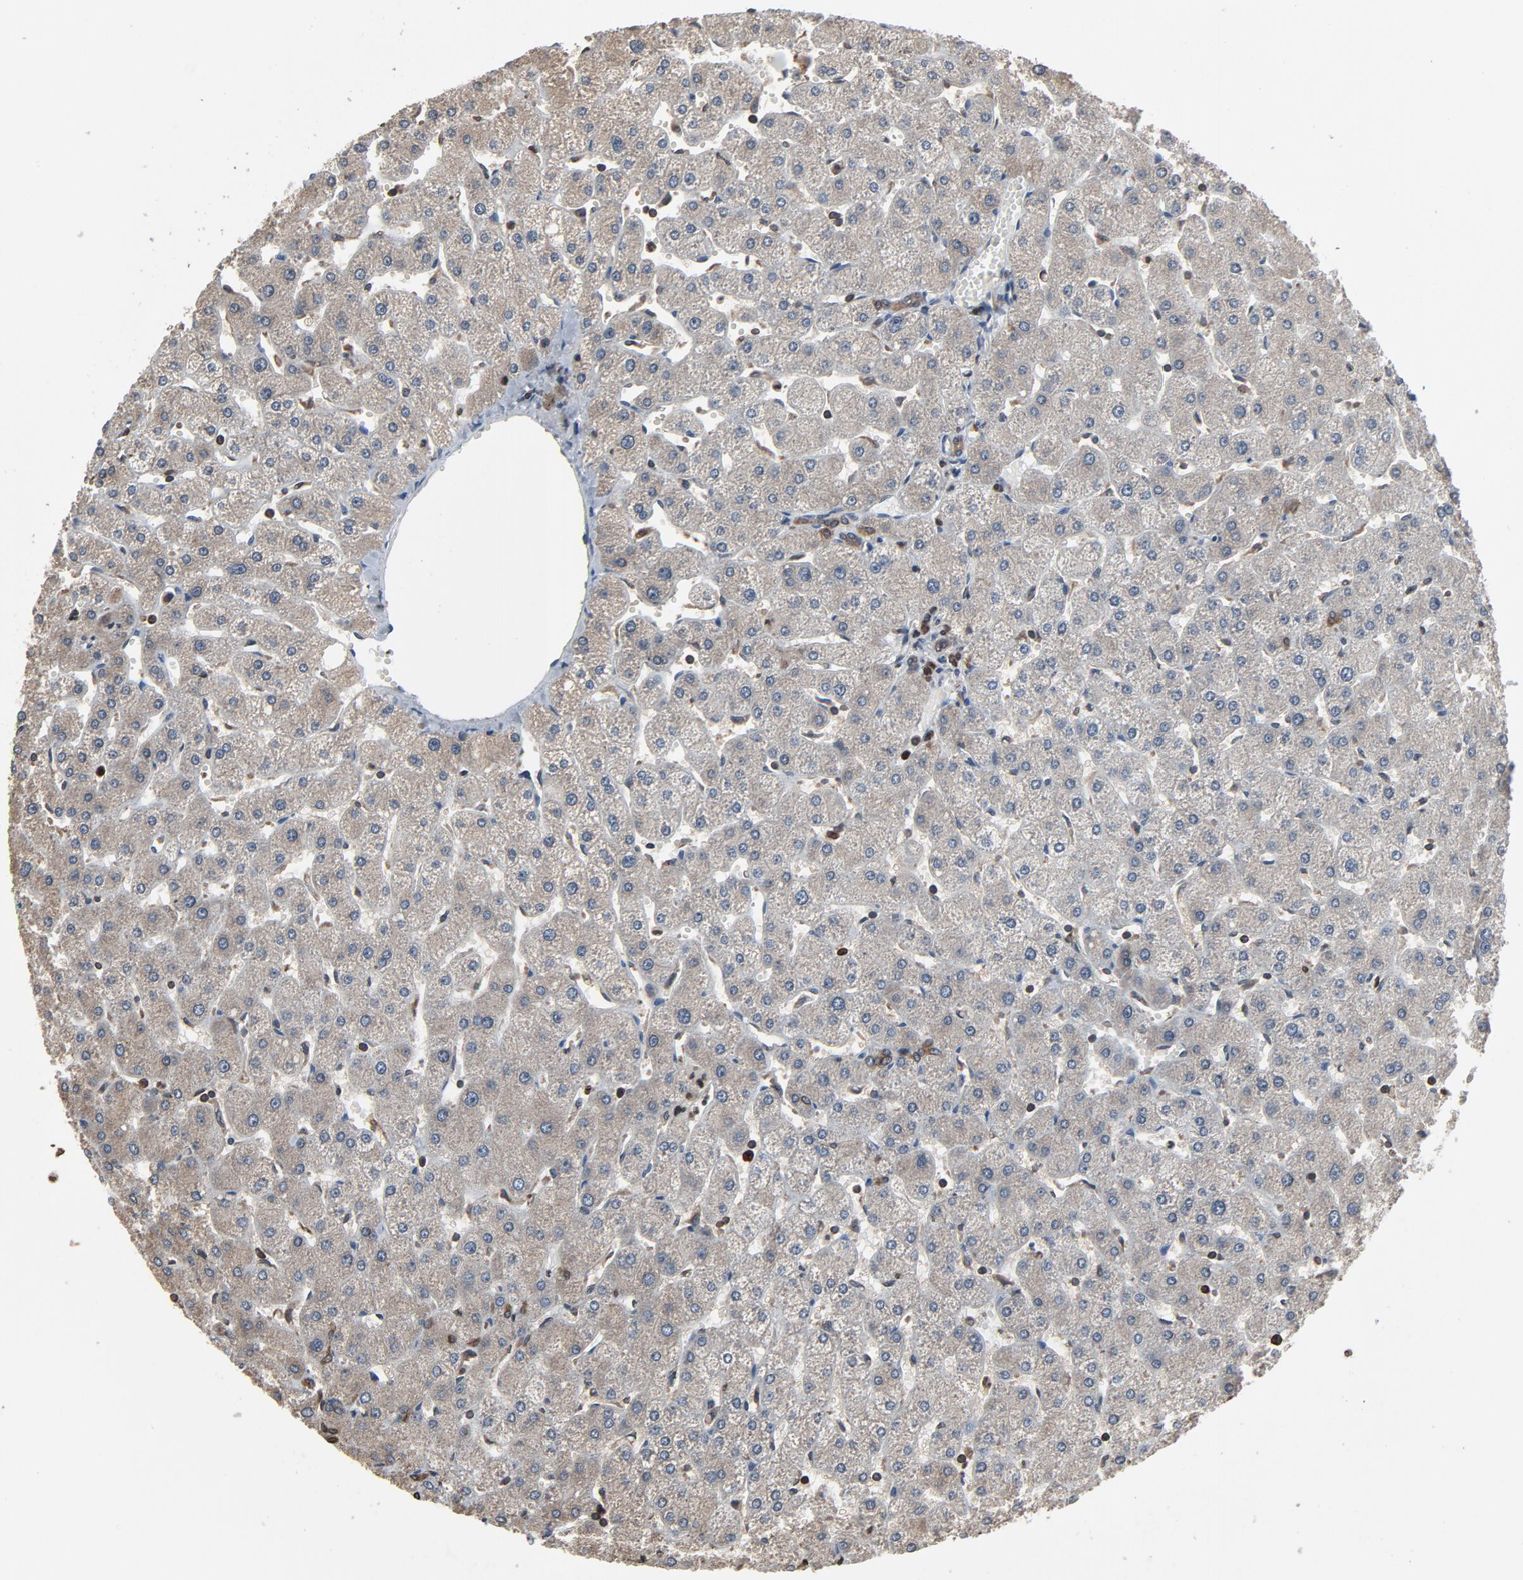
{"staining": {"intensity": "moderate", "quantity": ">75%", "location": "cytoplasmic/membranous"}, "tissue": "liver", "cell_type": "Cholangiocytes", "image_type": "normal", "snomed": [{"axis": "morphology", "description": "Normal tissue, NOS"}, {"axis": "topography", "description": "Liver"}], "caption": "An image of human liver stained for a protein reveals moderate cytoplasmic/membranous brown staining in cholangiocytes.", "gene": "UBE2D1", "patient": {"sex": "male", "age": 67}}